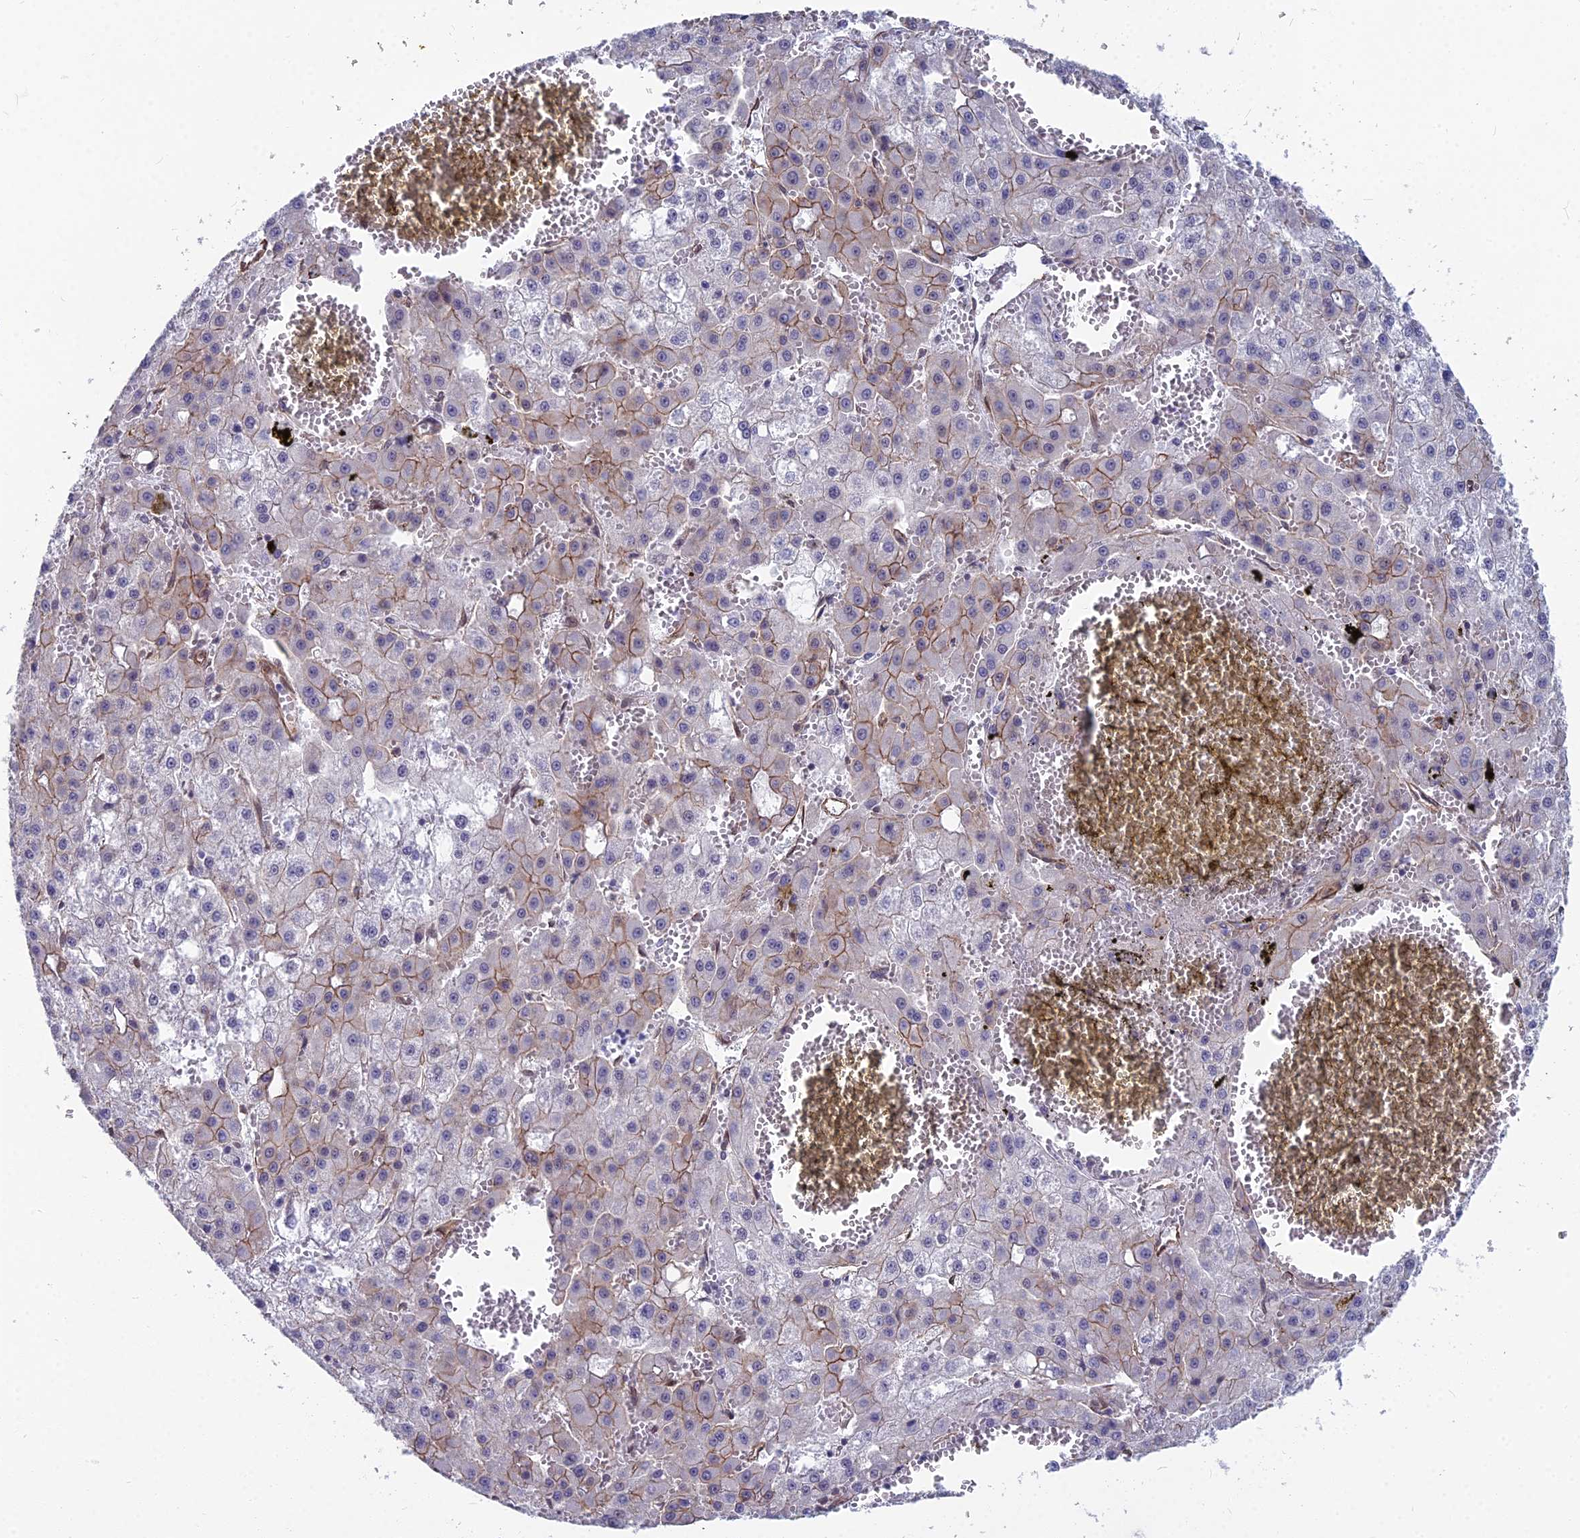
{"staining": {"intensity": "moderate", "quantity": "<25%", "location": "cytoplasmic/membranous"}, "tissue": "liver cancer", "cell_type": "Tumor cells", "image_type": "cancer", "snomed": [{"axis": "morphology", "description": "Carcinoma, Hepatocellular, NOS"}, {"axis": "topography", "description": "Liver"}], "caption": "Liver cancer (hepatocellular carcinoma) was stained to show a protein in brown. There is low levels of moderate cytoplasmic/membranous expression in about <25% of tumor cells.", "gene": "YJU2", "patient": {"sex": "male", "age": 47}}